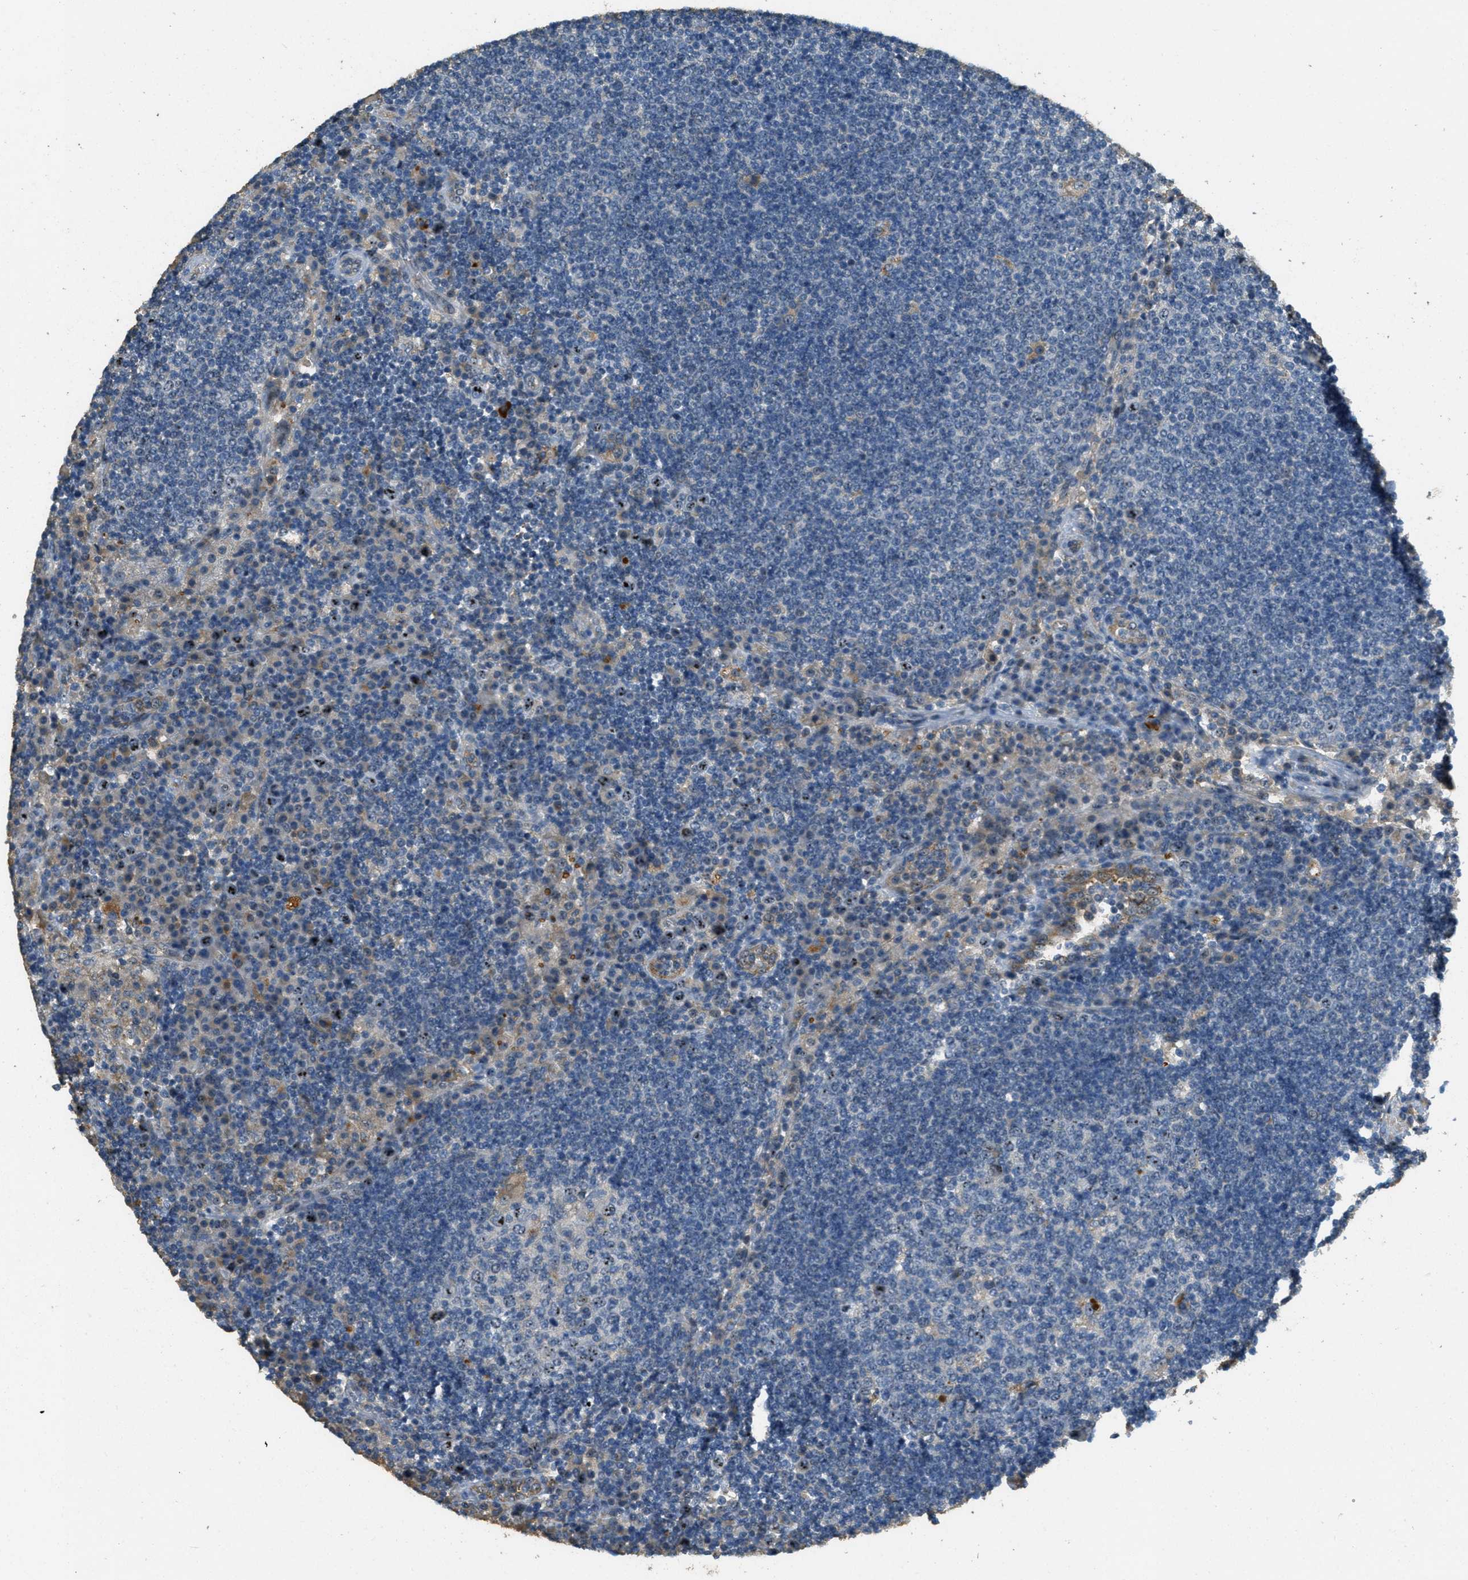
{"staining": {"intensity": "moderate", "quantity": "<25%", "location": "nuclear"}, "tissue": "lymph node", "cell_type": "Germinal center cells", "image_type": "normal", "snomed": [{"axis": "morphology", "description": "Normal tissue, NOS"}, {"axis": "topography", "description": "Lymph node"}], "caption": "A low amount of moderate nuclear expression is seen in approximately <25% of germinal center cells in unremarkable lymph node. The protein of interest is shown in brown color, while the nuclei are stained blue.", "gene": "OSMR", "patient": {"sex": "female", "age": 53}}